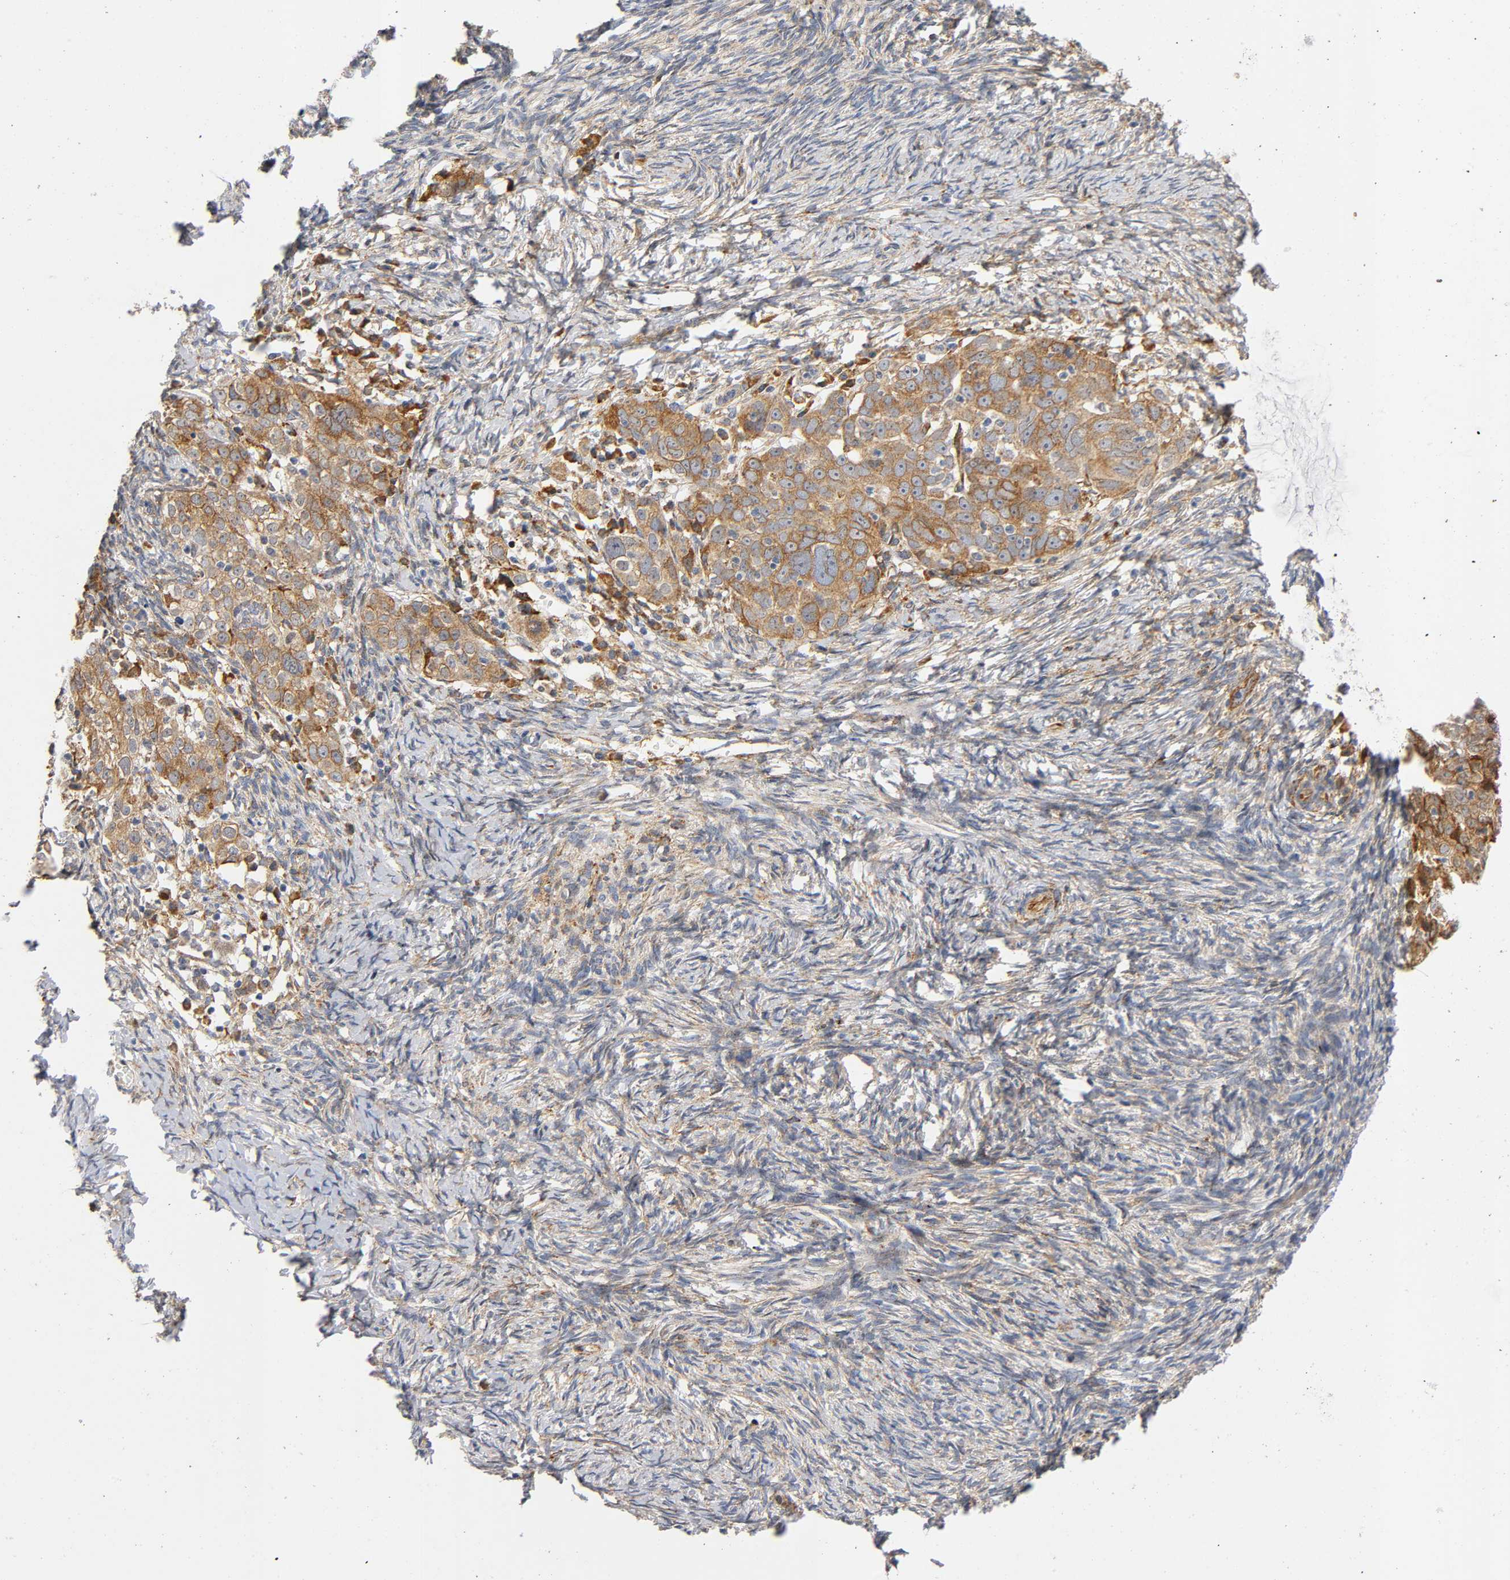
{"staining": {"intensity": "strong", "quantity": ">75%", "location": "cytoplasmic/membranous"}, "tissue": "ovarian cancer", "cell_type": "Tumor cells", "image_type": "cancer", "snomed": [{"axis": "morphology", "description": "Normal tissue, NOS"}, {"axis": "morphology", "description": "Cystadenocarcinoma, serous, NOS"}, {"axis": "topography", "description": "Ovary"}], "caption": "Immunohistochemical staining of ovarian cancer shows strong cytoplasmic/membranous protein staining in approximately >75% of tumor cells. Using DAB (3,3'-diaminobenzidine) (brown) and hematoxylin (blue) stains, captured at high magnification using brightfield microscopy.", "gene": "SOS2", "patient": {"sex": "female", "age": 62}}